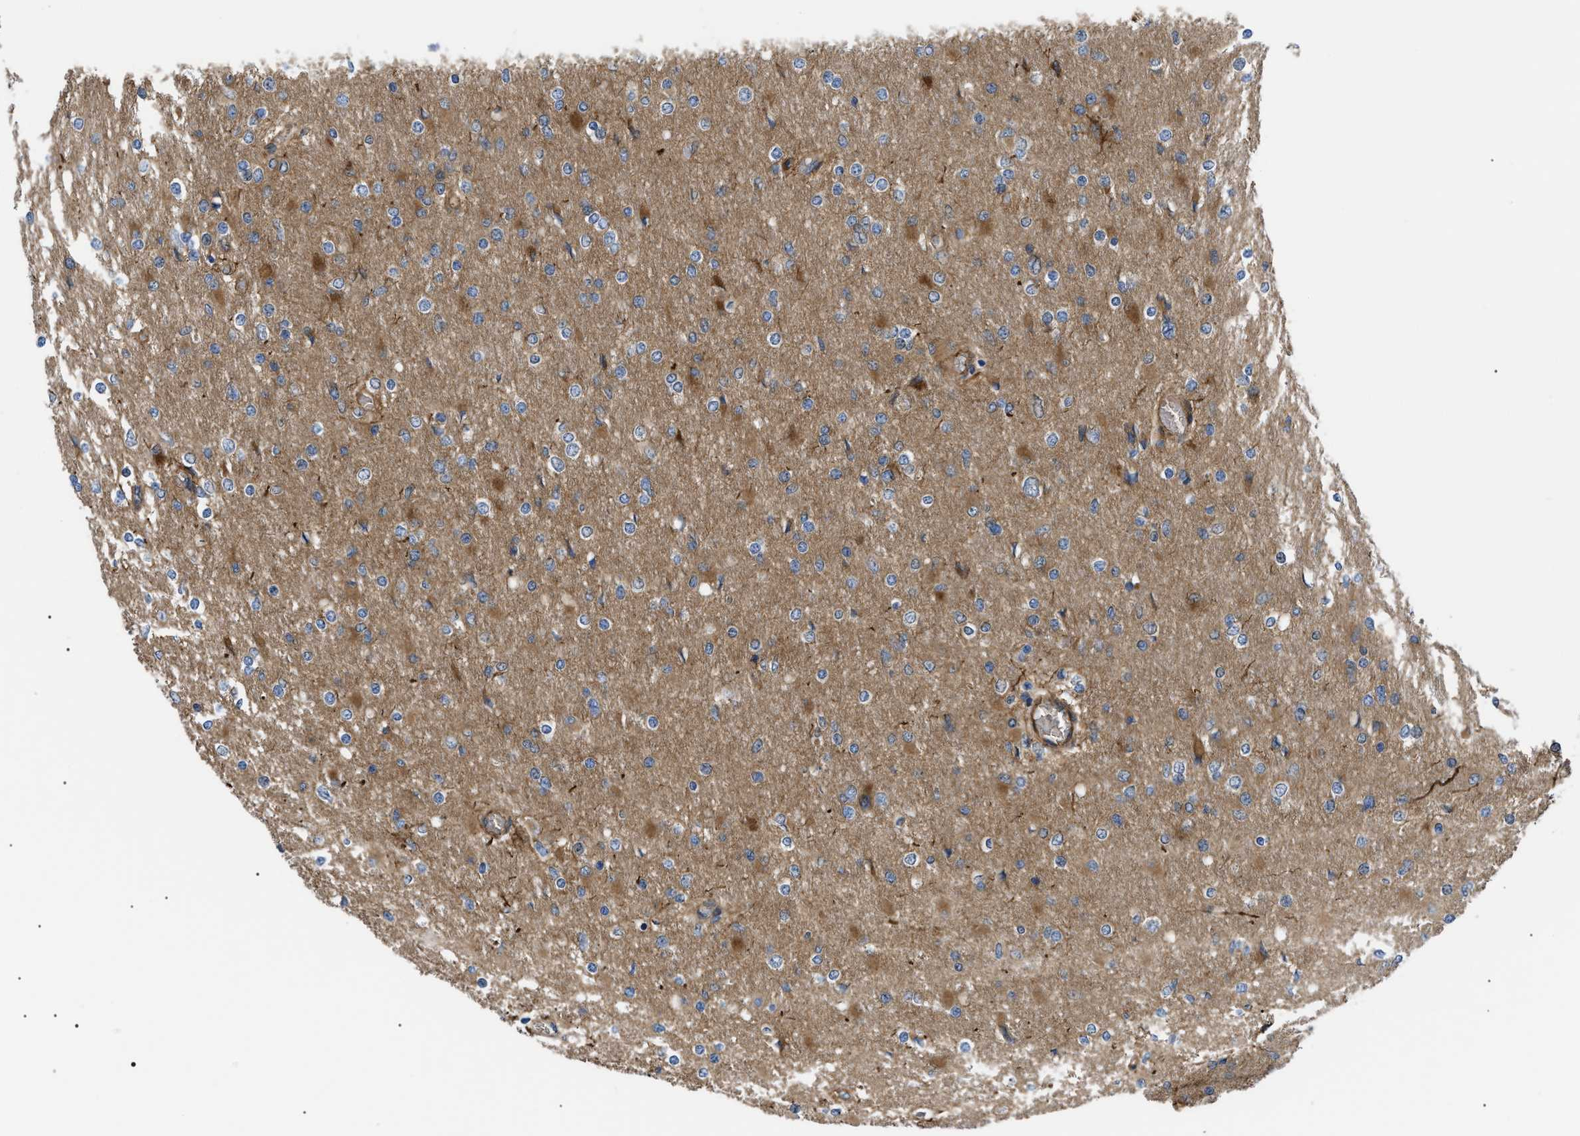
{"staining": {"intensity": "strong", "quantity": "<25%", "location": "cytoplasmic/membranous"}, "tissue": "glioma", "cell_type": "Tumor cells", "image_type": "cancer", "snomed": [{"axis": "morphology", "description": "Glioma, malignant, High grade"}, {"axis": "topography", "description": "Cerebral cortex"}], "caption": "Glioma tissue demonstrates strong cytoplasmic/membranous positivity in approximately <25% of tumor cells", "gene": "MYO10", "patient": {"sex": "female", "age": 36}}